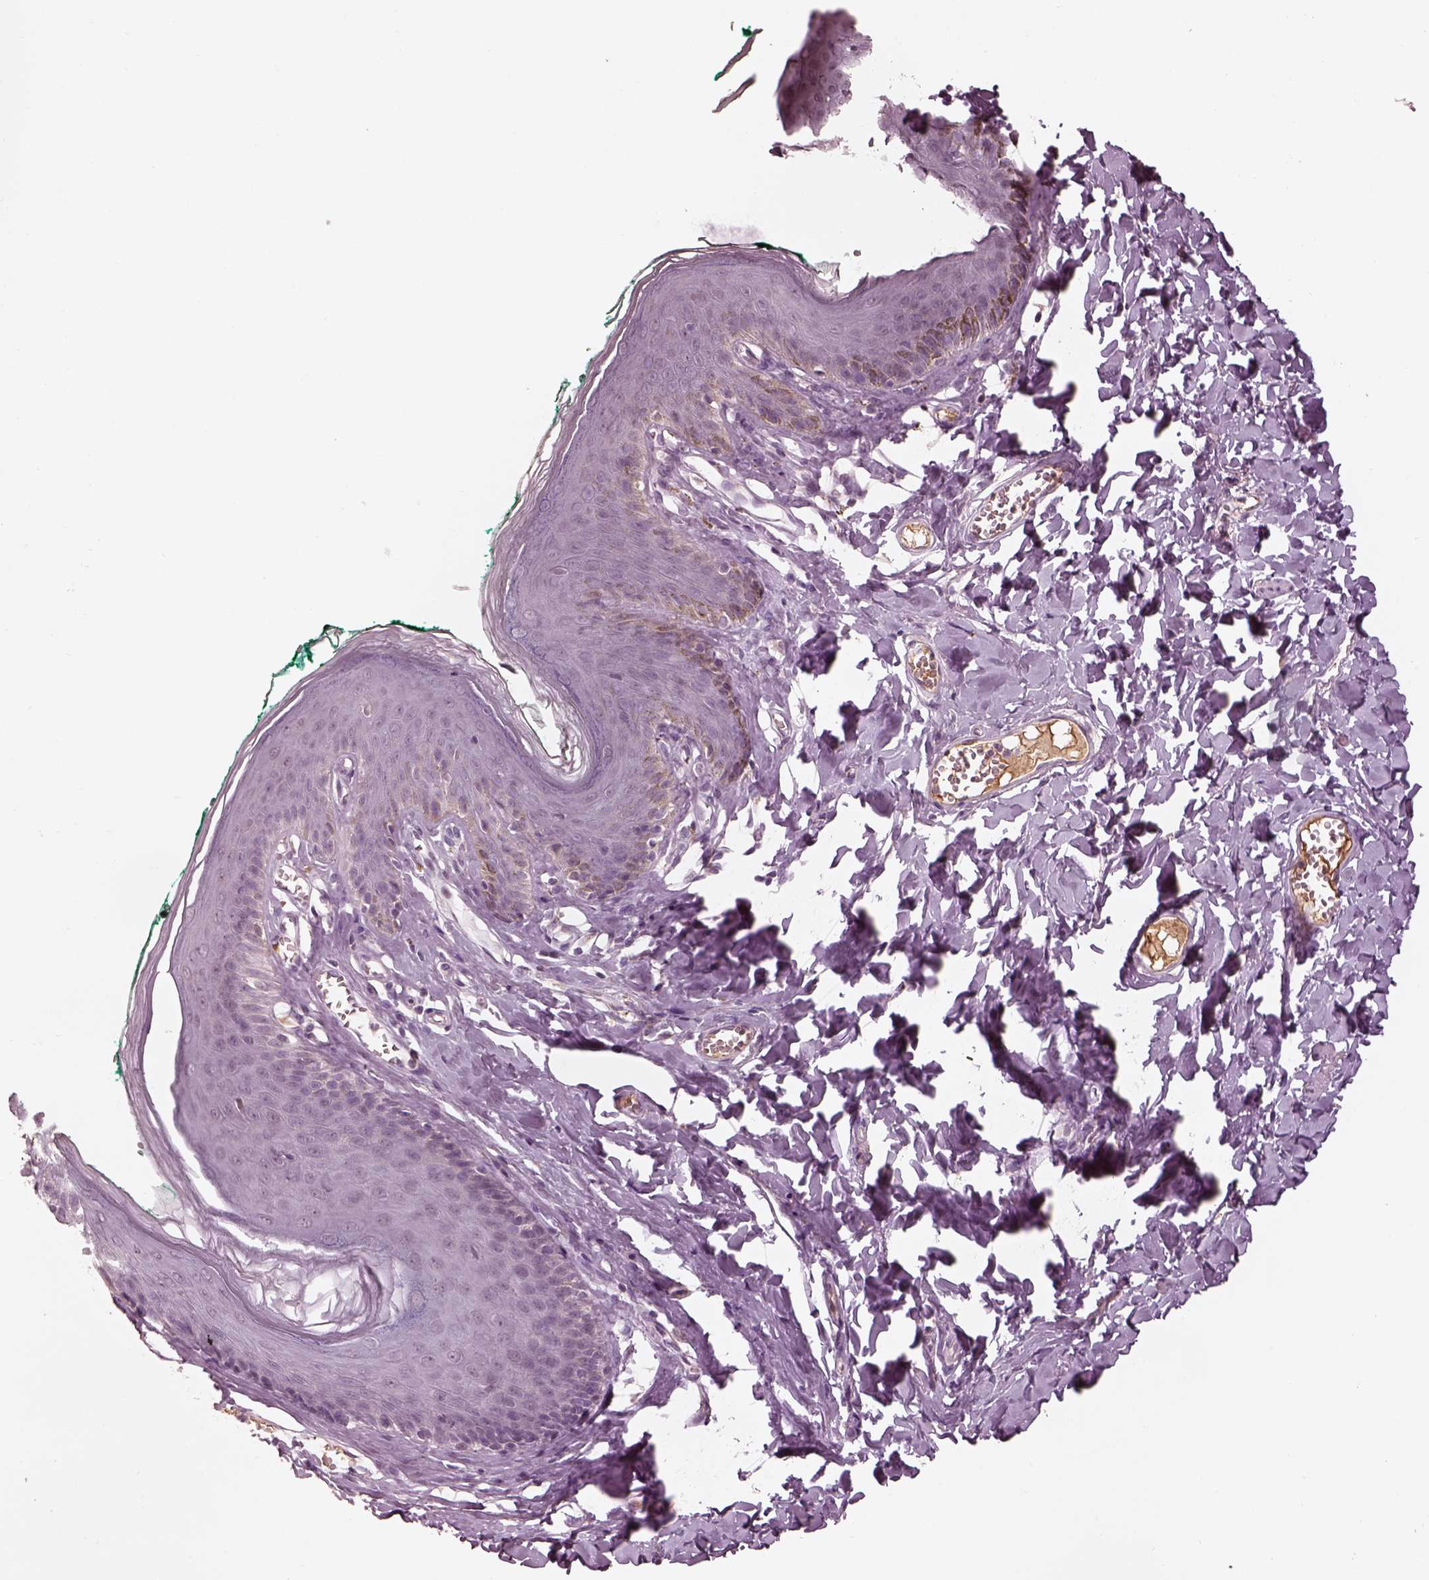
{"staining": {"intensity": "negative", "quantity": "none", "location": "none"}, "tissue": "skin", "cell_type": "Epidermal cells", "image_type": "normal", "snomed": [{"axis": "morphology", "description": "Normal tissue, NOS"}, {"axis": "topography", "description": "Vulva"}, {"axis": "topography", "description": "Peripheral nerve tissue"}], "caption": "A micrograph of skin stained for a protein displays no brown staining in epidermal cells. (Stains: DAB (3,3'-diaminobenzidine) immunohistochemistry (IHC) with hematoxylin counter stain, Microscopy: brightfield microscopy at high magnification).", "gene": "KCNA2", "patient": {"sex": "female", "age": 66}}